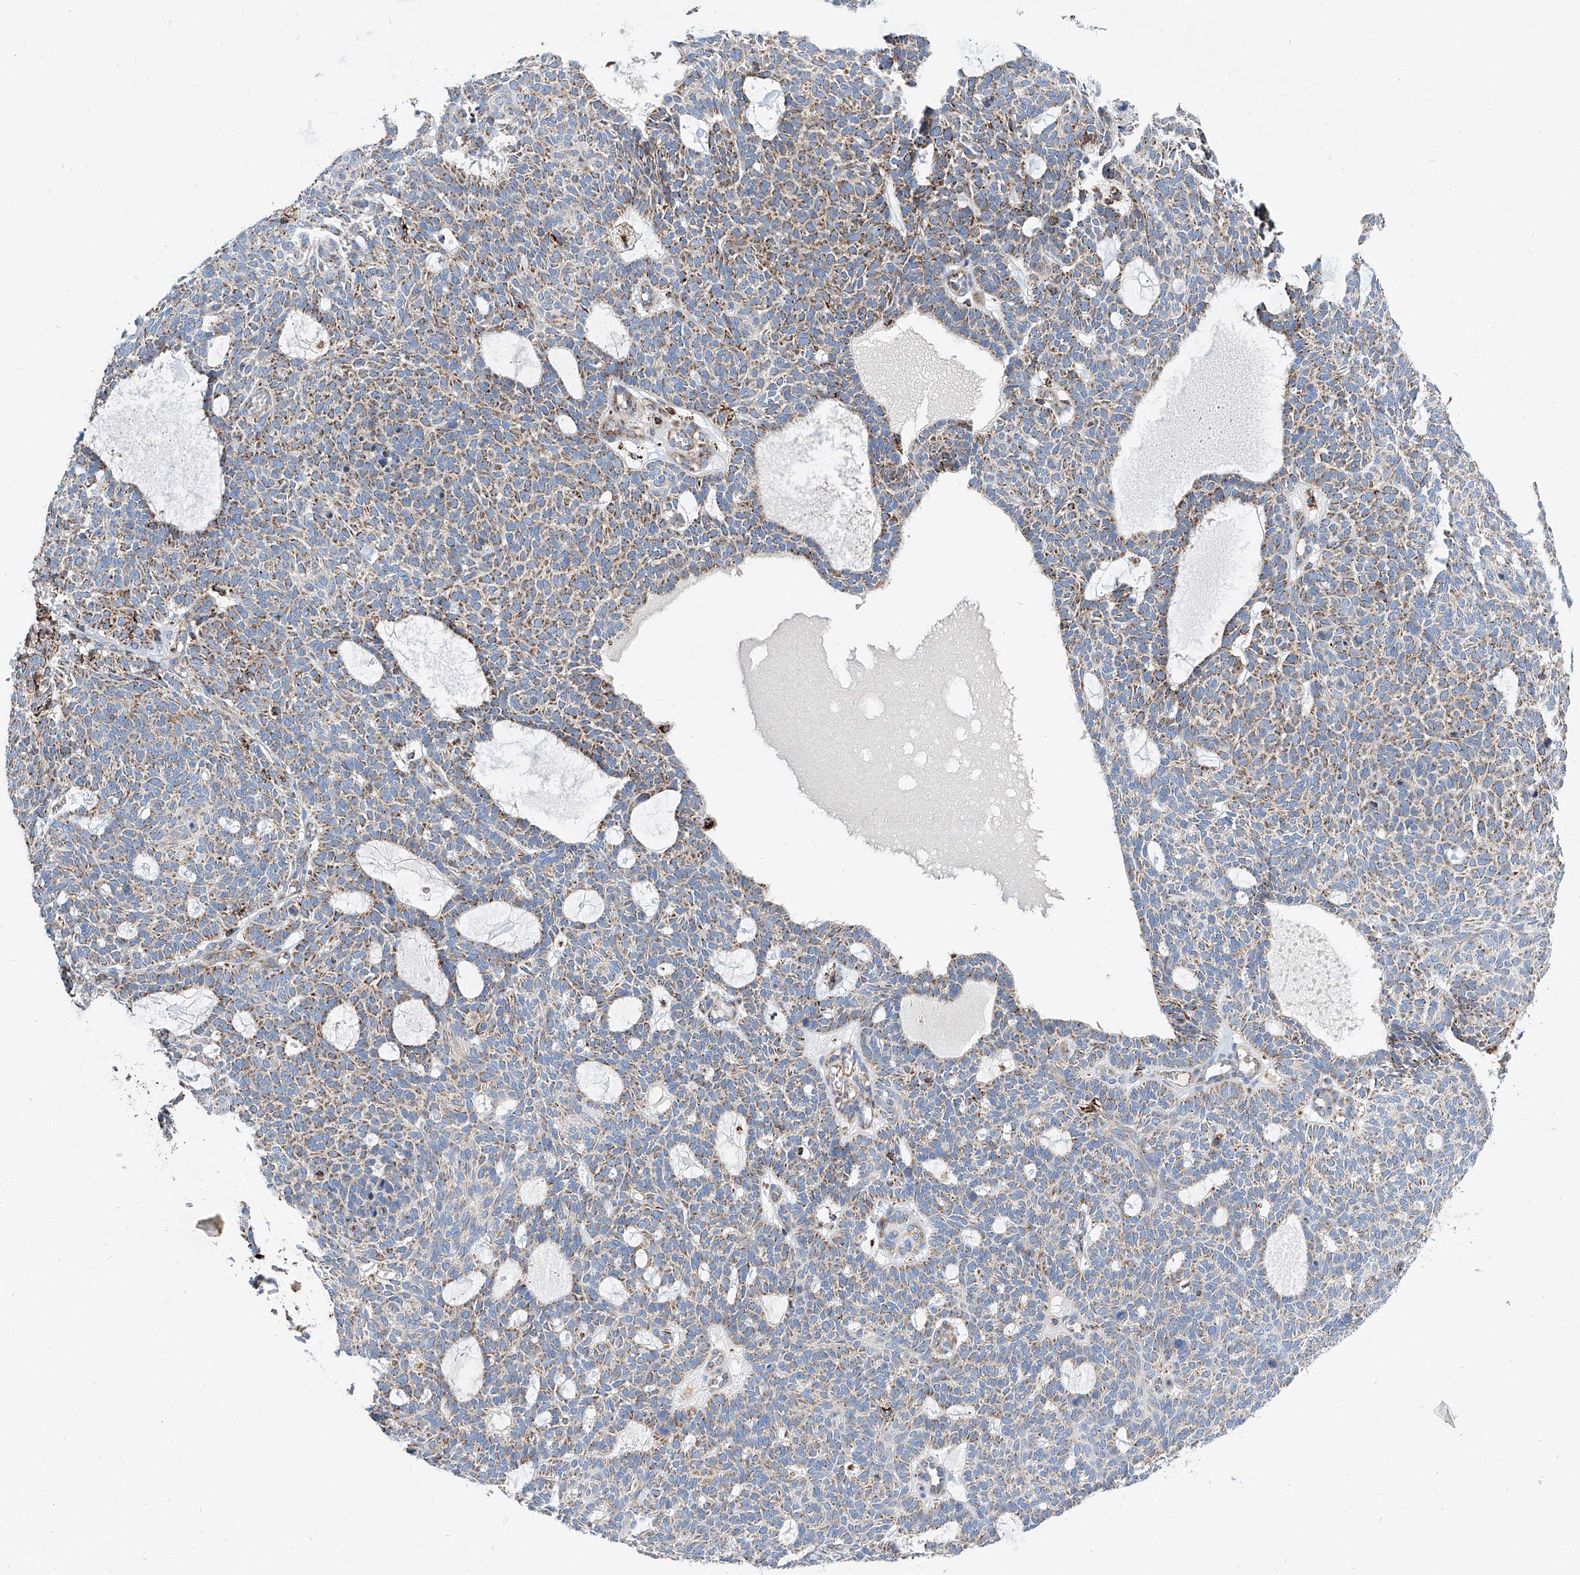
{"staining": {"intensity": "moderate", "quantity": ">75%", "location": "cytoplasmic/membranous"}, "tissue": "skin cancer", "cell_type": "Tumor cells", "image_type": "cancer", "snomed": [{"axis": "morphology", "description": "Squamous cell carcinoma, NOS"}, {"axis": "topography", "description": "Skin"}], "caption": "Tumor cells exhibit medium levels of moderate cytoplasmic/membranous expression in about >75% of cells in skin cancer (squamous cell carcinoma).", "gene": "CPNE5", "patient": {"sex": "female", "age": 90}}